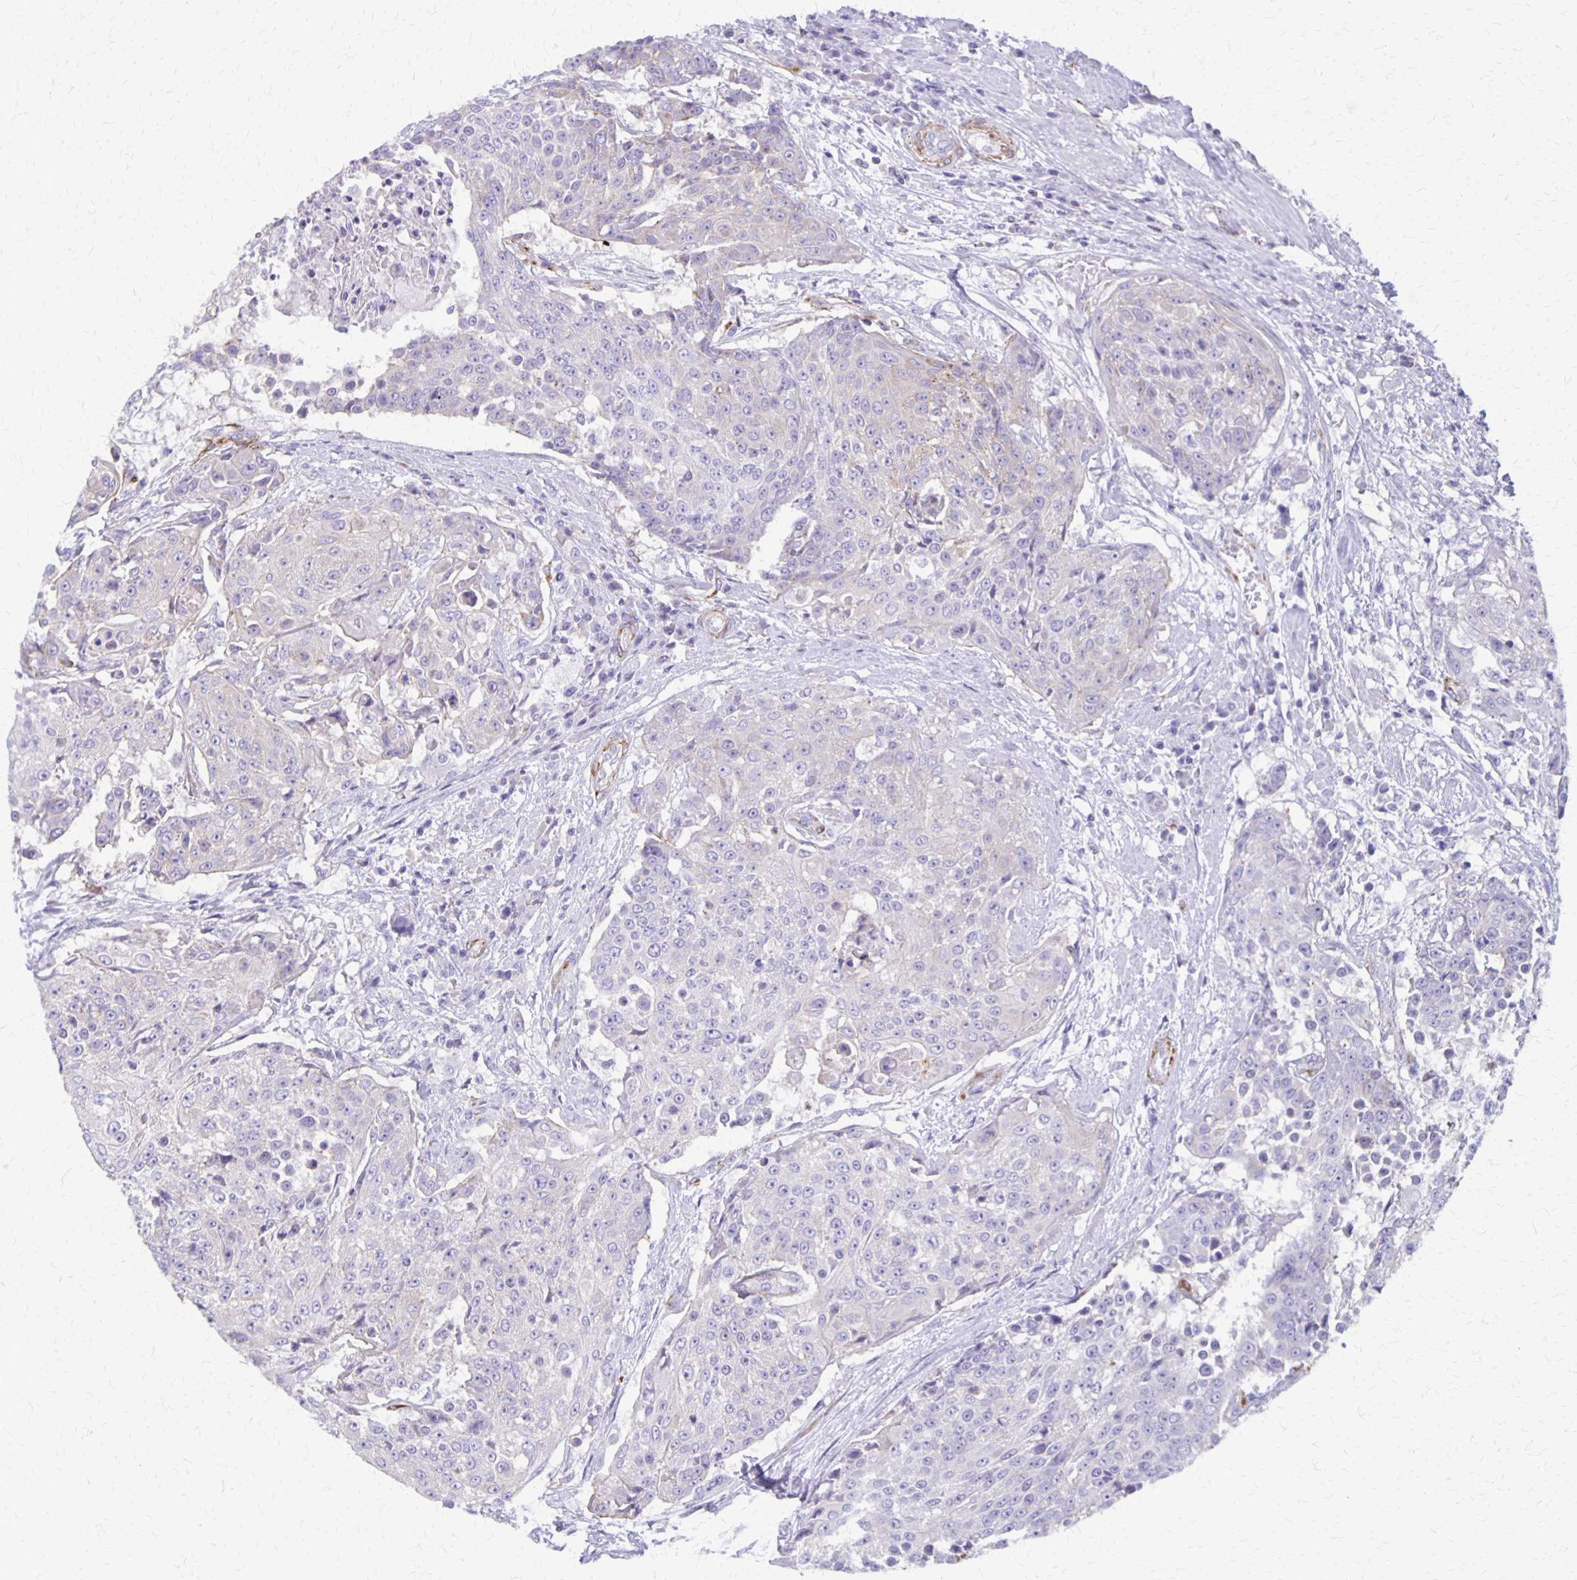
{"staining": {"intensity": "negative", "quantity": "none", "location": "none"}, "tissue": "urothelial cancer", "cell_type": "Tumor cells", "image_type": "cancer", "snomed": [{"axis": "morphology", "description": "Urothelial carcinoma, High grade"}, {"axis": "topography", "description": "Urinary bladder"}], "caption": "Urothelial cancer stained for a protein using immunohistochemistry shows no expression tumor cells.", "gene": "SEPTIN5", "patient": {"sex": "female", "age": 63}}